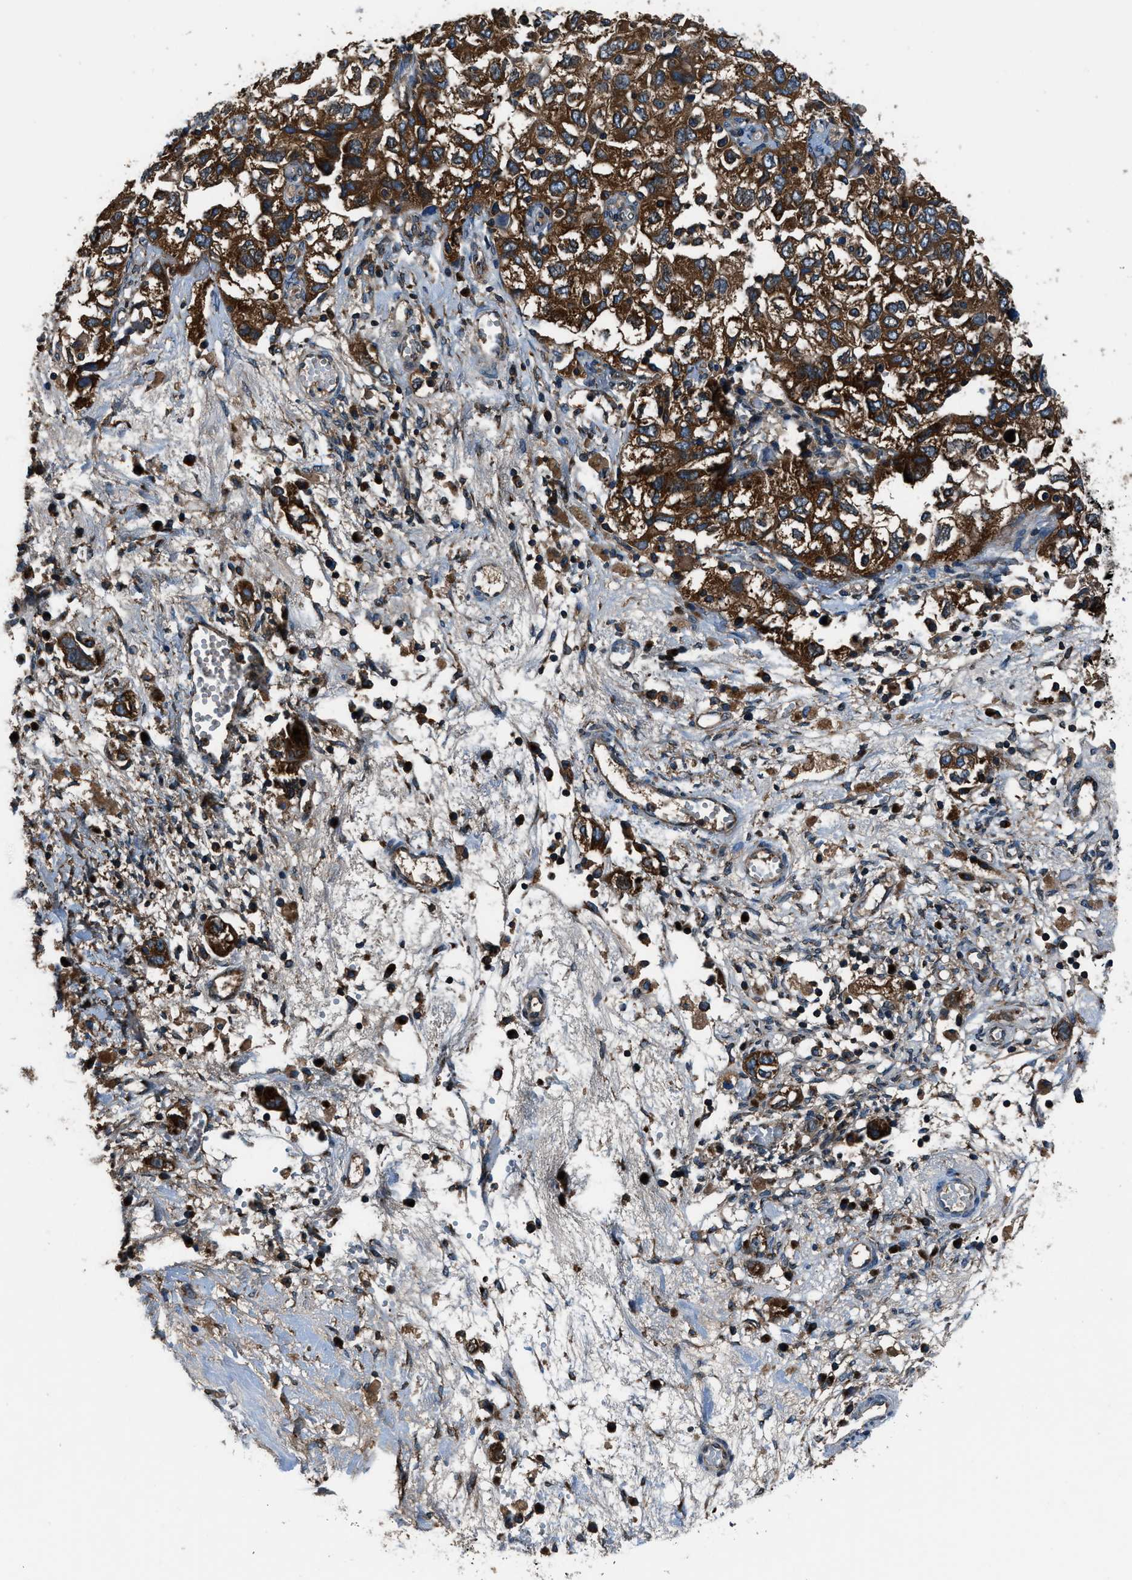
{"staining": {"intensity": "strong", "quantity": ">75%", "location": "cytoplasmic/membranous"}, "tissue": "ovarian cancer", "cell_type": "Tumor cells", "image_type": "cancer", "snomed": [{"axis": "morphology", "description": "Carcinoma, NOS"}, {"axis": "morphology", "description": "Cystadenocarcinoma, serous, NOS"}, {"axis": "topography", "description": "Ovary"}], "caption": "An image of human ovarian serous cystadenocarcinoma stained for a protein demonstrates strong cytoplasmic/membranous brown staining in tumor cells.", "gene": "ARFGAP2", "patient": {"sex": "female", "age": 69}}